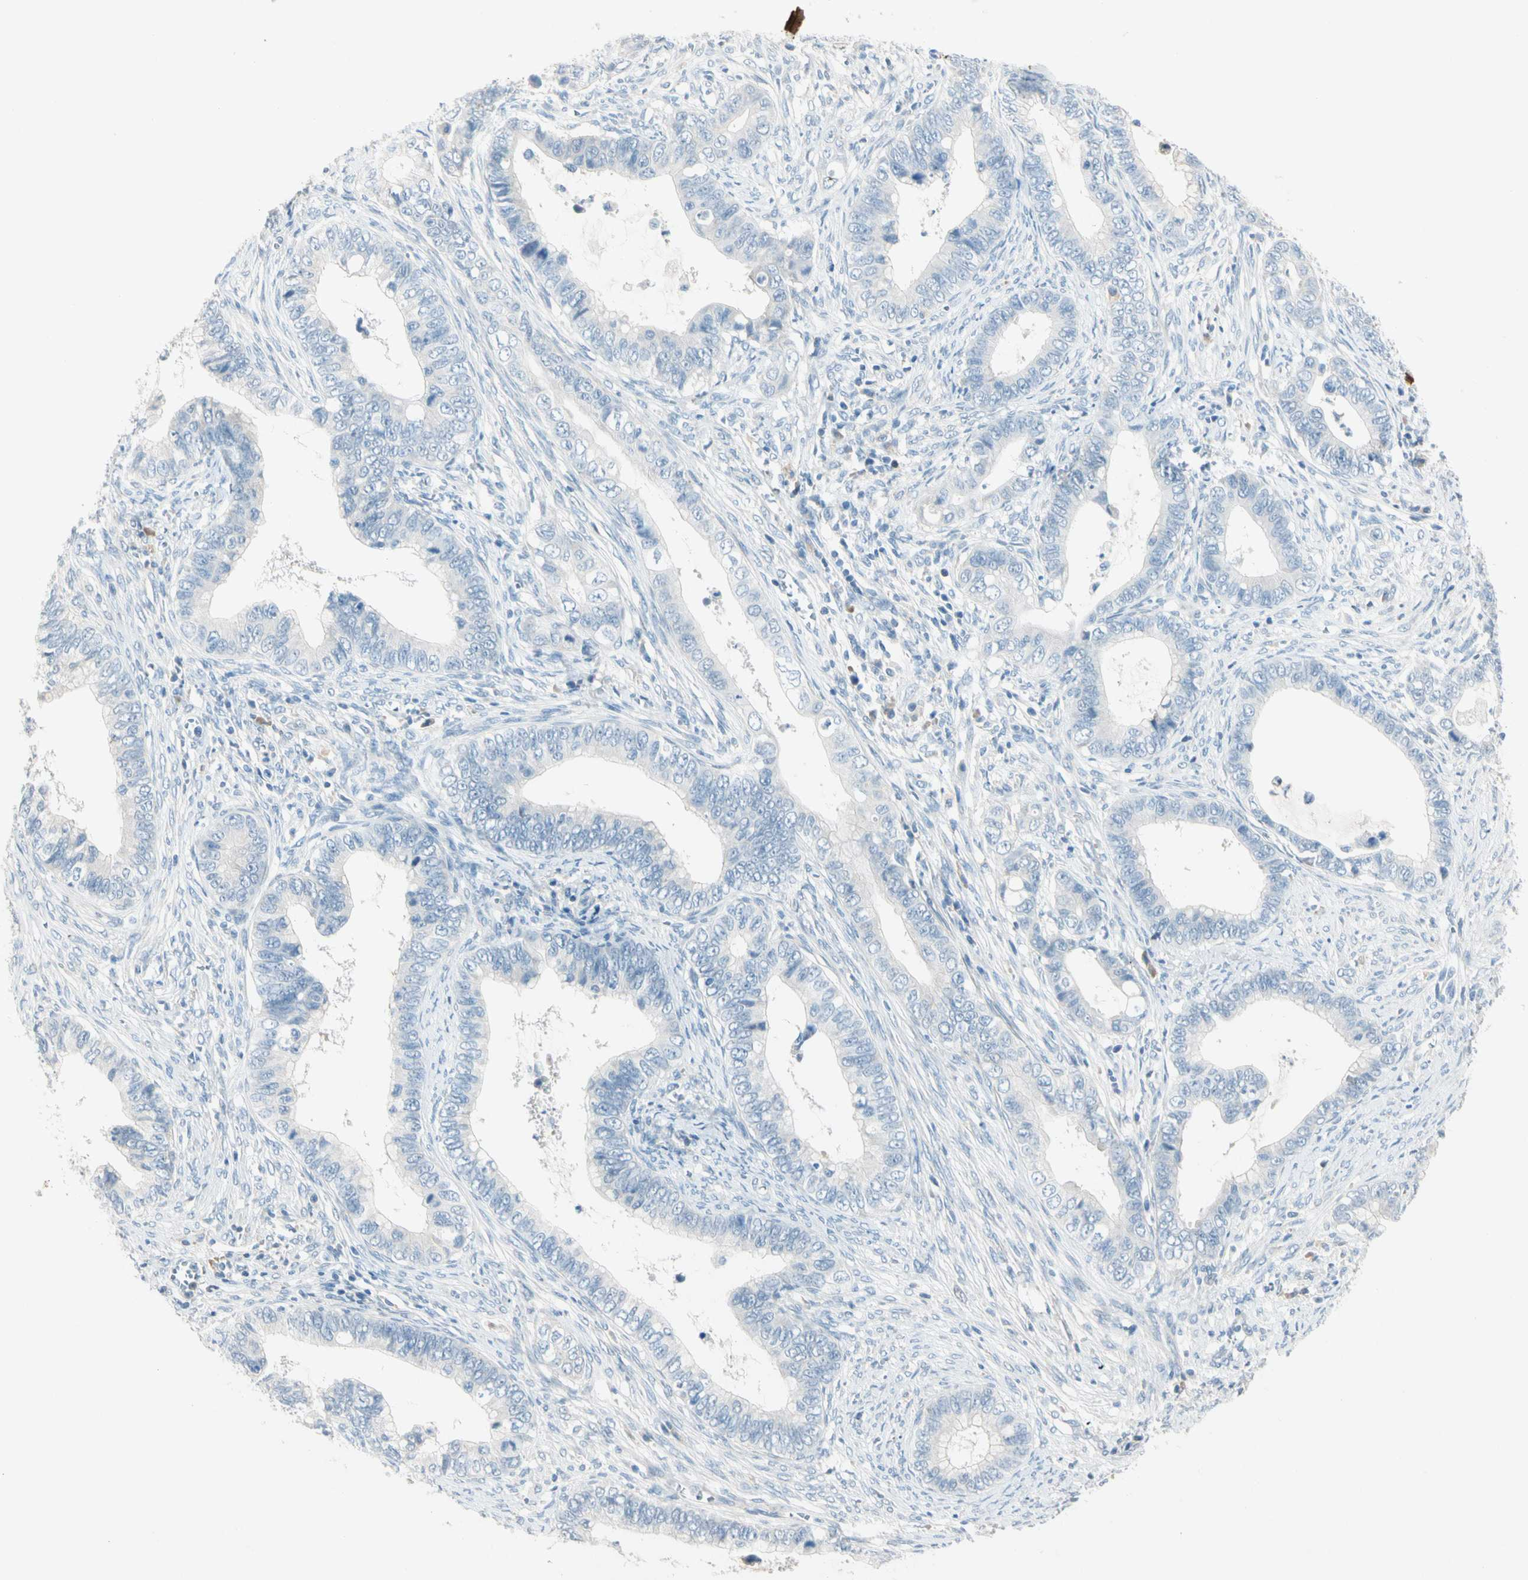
{"staining": {"intensity": "negative", "quantity": "none", "location": "none"}, "tissue": "cervical cancer", "cell_type": "Tumor cells", "image_type": "cancer", "snomed": [{"axis": "morphology", "description": "Adenocarcinoma, NOS"}, {"axis": "topography", "description": "Cervix"}], "caption": "Micrograph shows no significant protein staining in tumor cells of cervical adenocarcinoma.", "gene": "SERPIND1", "patient": {"sex": "female", "age": 44}}